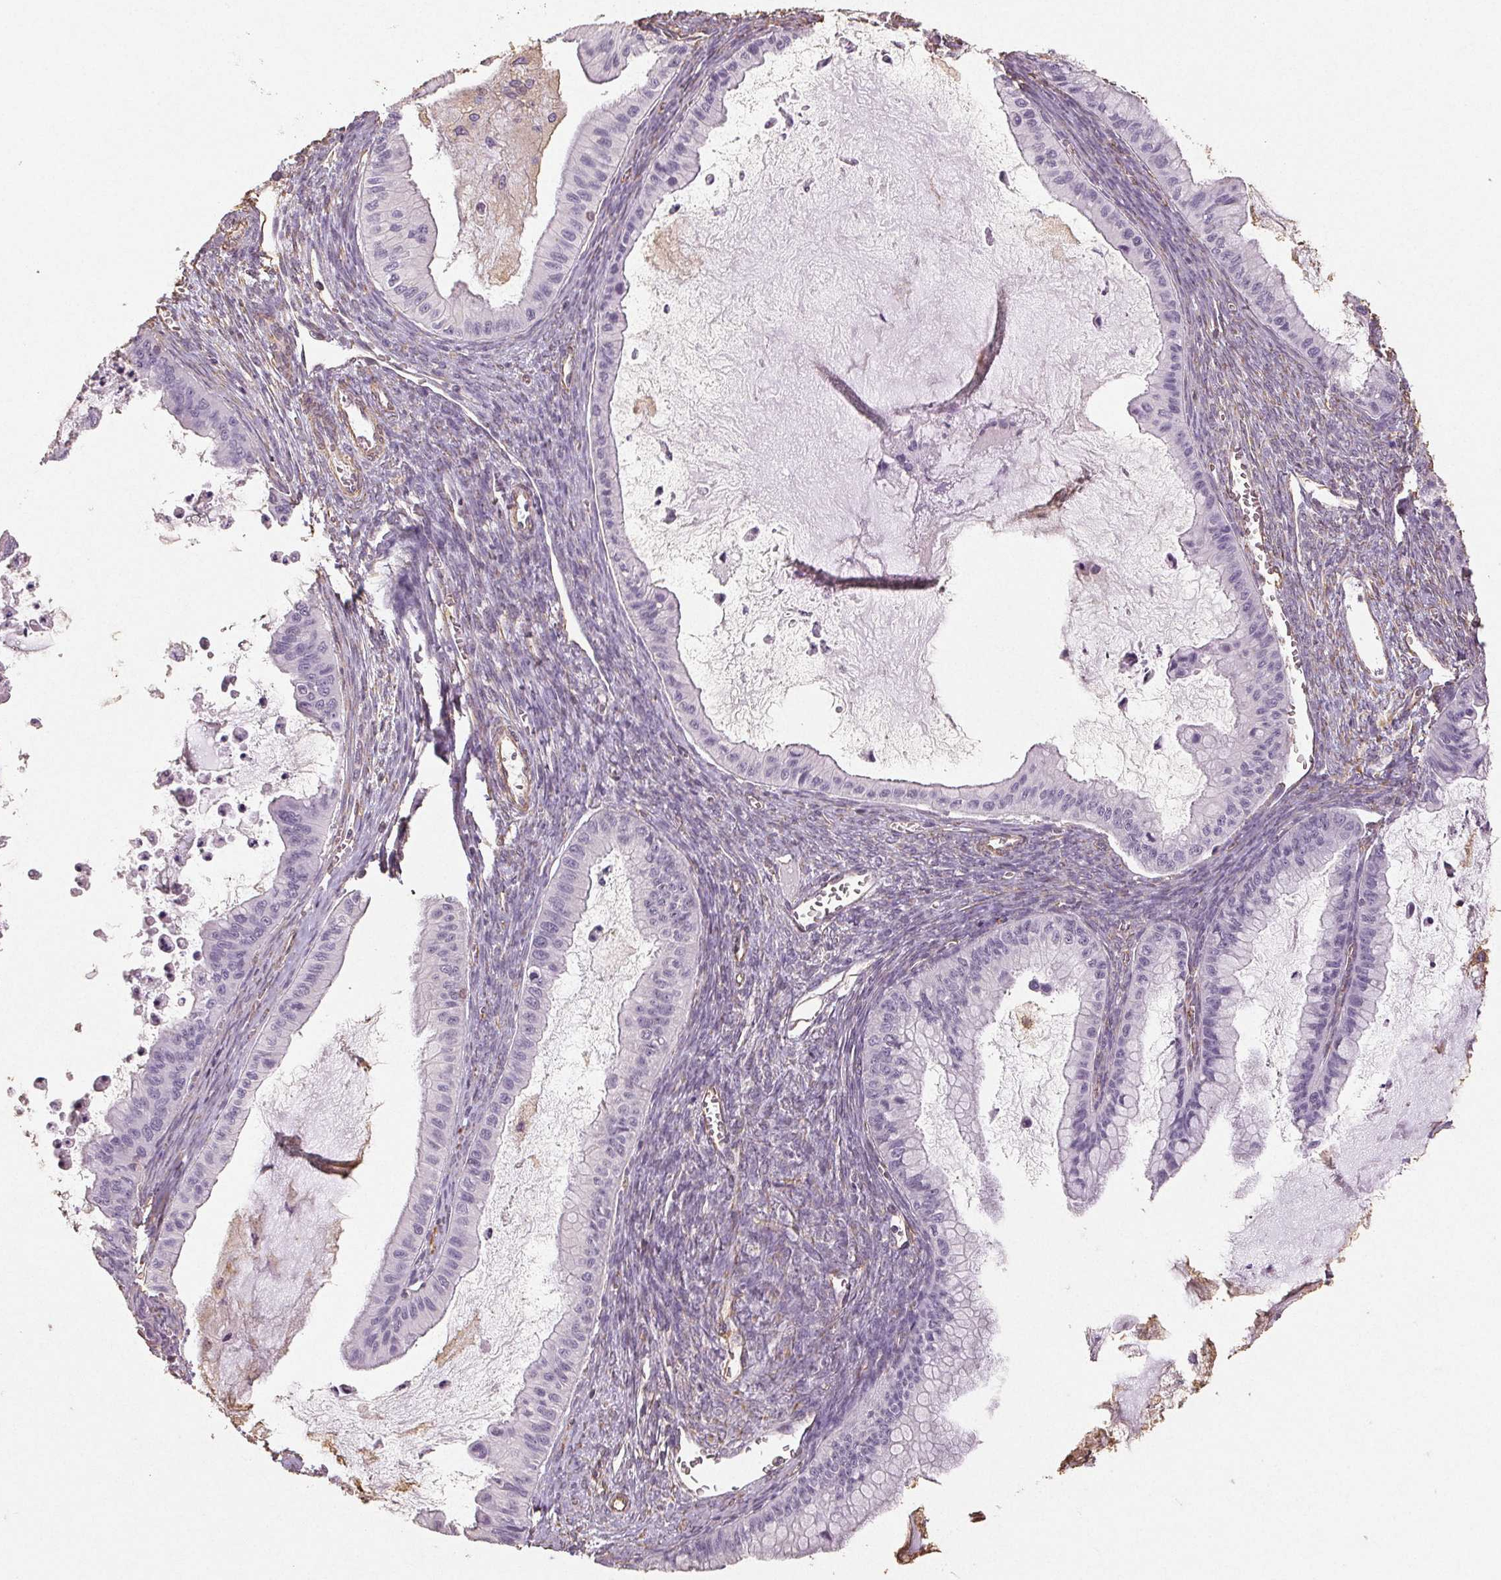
{"staining": {"intensity": "negative", "quantity": "none", "location": "none"}, "tissue": "ovarian cancer", "cell_type": "Tumor cells", "image_type": "cancer", "snomed": [{"axis": "morphology", "description": "Cystadenocarcinoma, mucinous, NOS"}, {"axis": "topography", "description": "Ovary"}], "caption": "Tumor cells are negative for brown protein staining in ovarian cancer (mucinous cystadenocarcinoma). (DAB (3,3'-diaminobenzidine) immunohistochemistry visualized using brightfield microscopy, high magnification).", "gene": "COL7A1", "patient": {"sex": "female", "age": 72}}